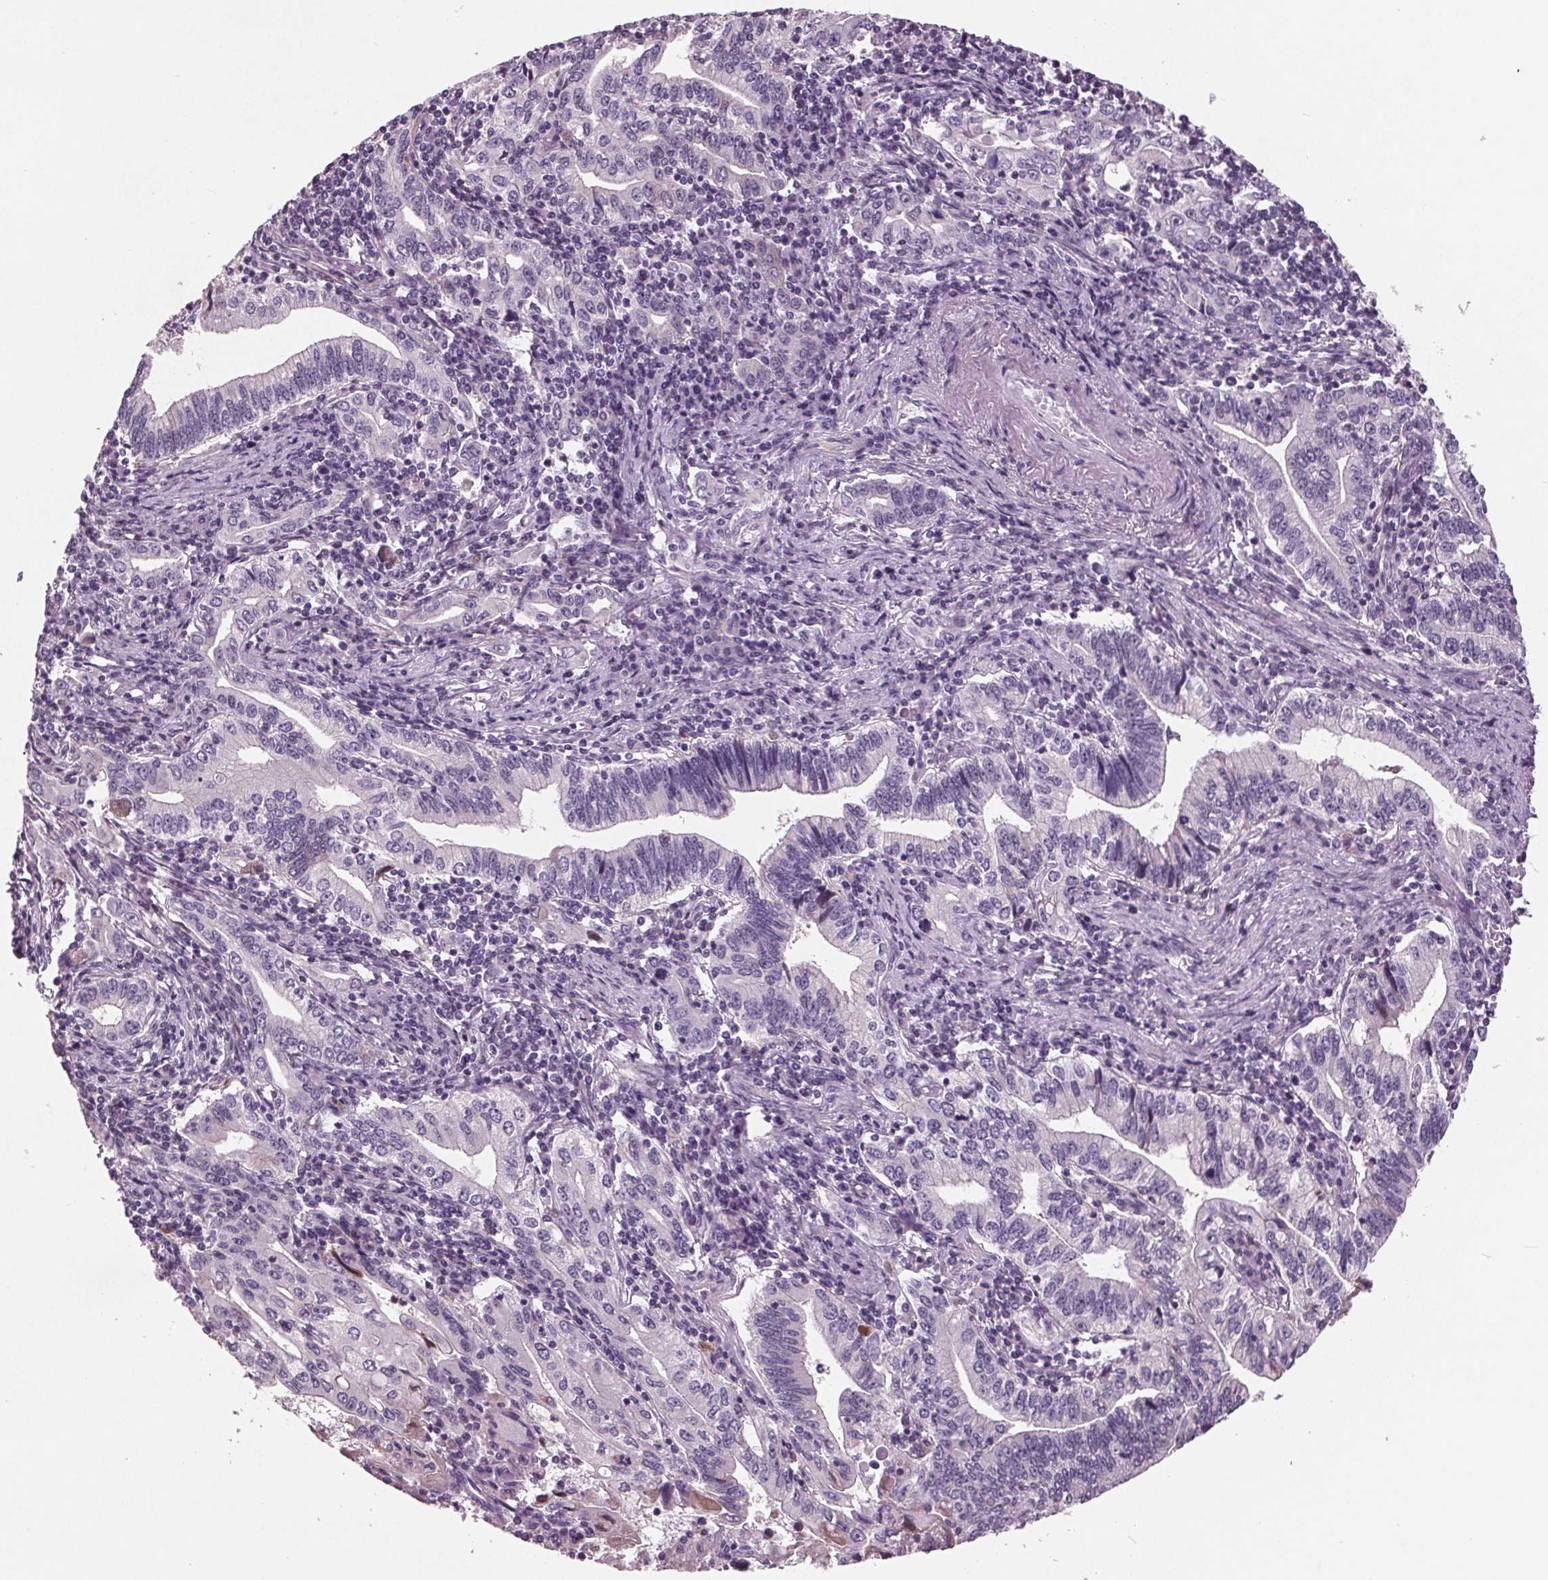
{"staining": {"intensity": "negative", "quantity": "none", "location": "none"}, "tissue": "stomach cancer", "cell_type": "Tumor cells", "image_type": "cancer", "snomed": [{"axis": "morphology", "description": "Adenocarcinoma, NOS"}, {"axis": "topography", "description": "Stomach, lower"}], "caption": "IHC of stomach cancer (adenocarcinoma) exhibits no expression in tumor cells.", "gene": "C6", "patient": {"sex": "female", "age": 72}}